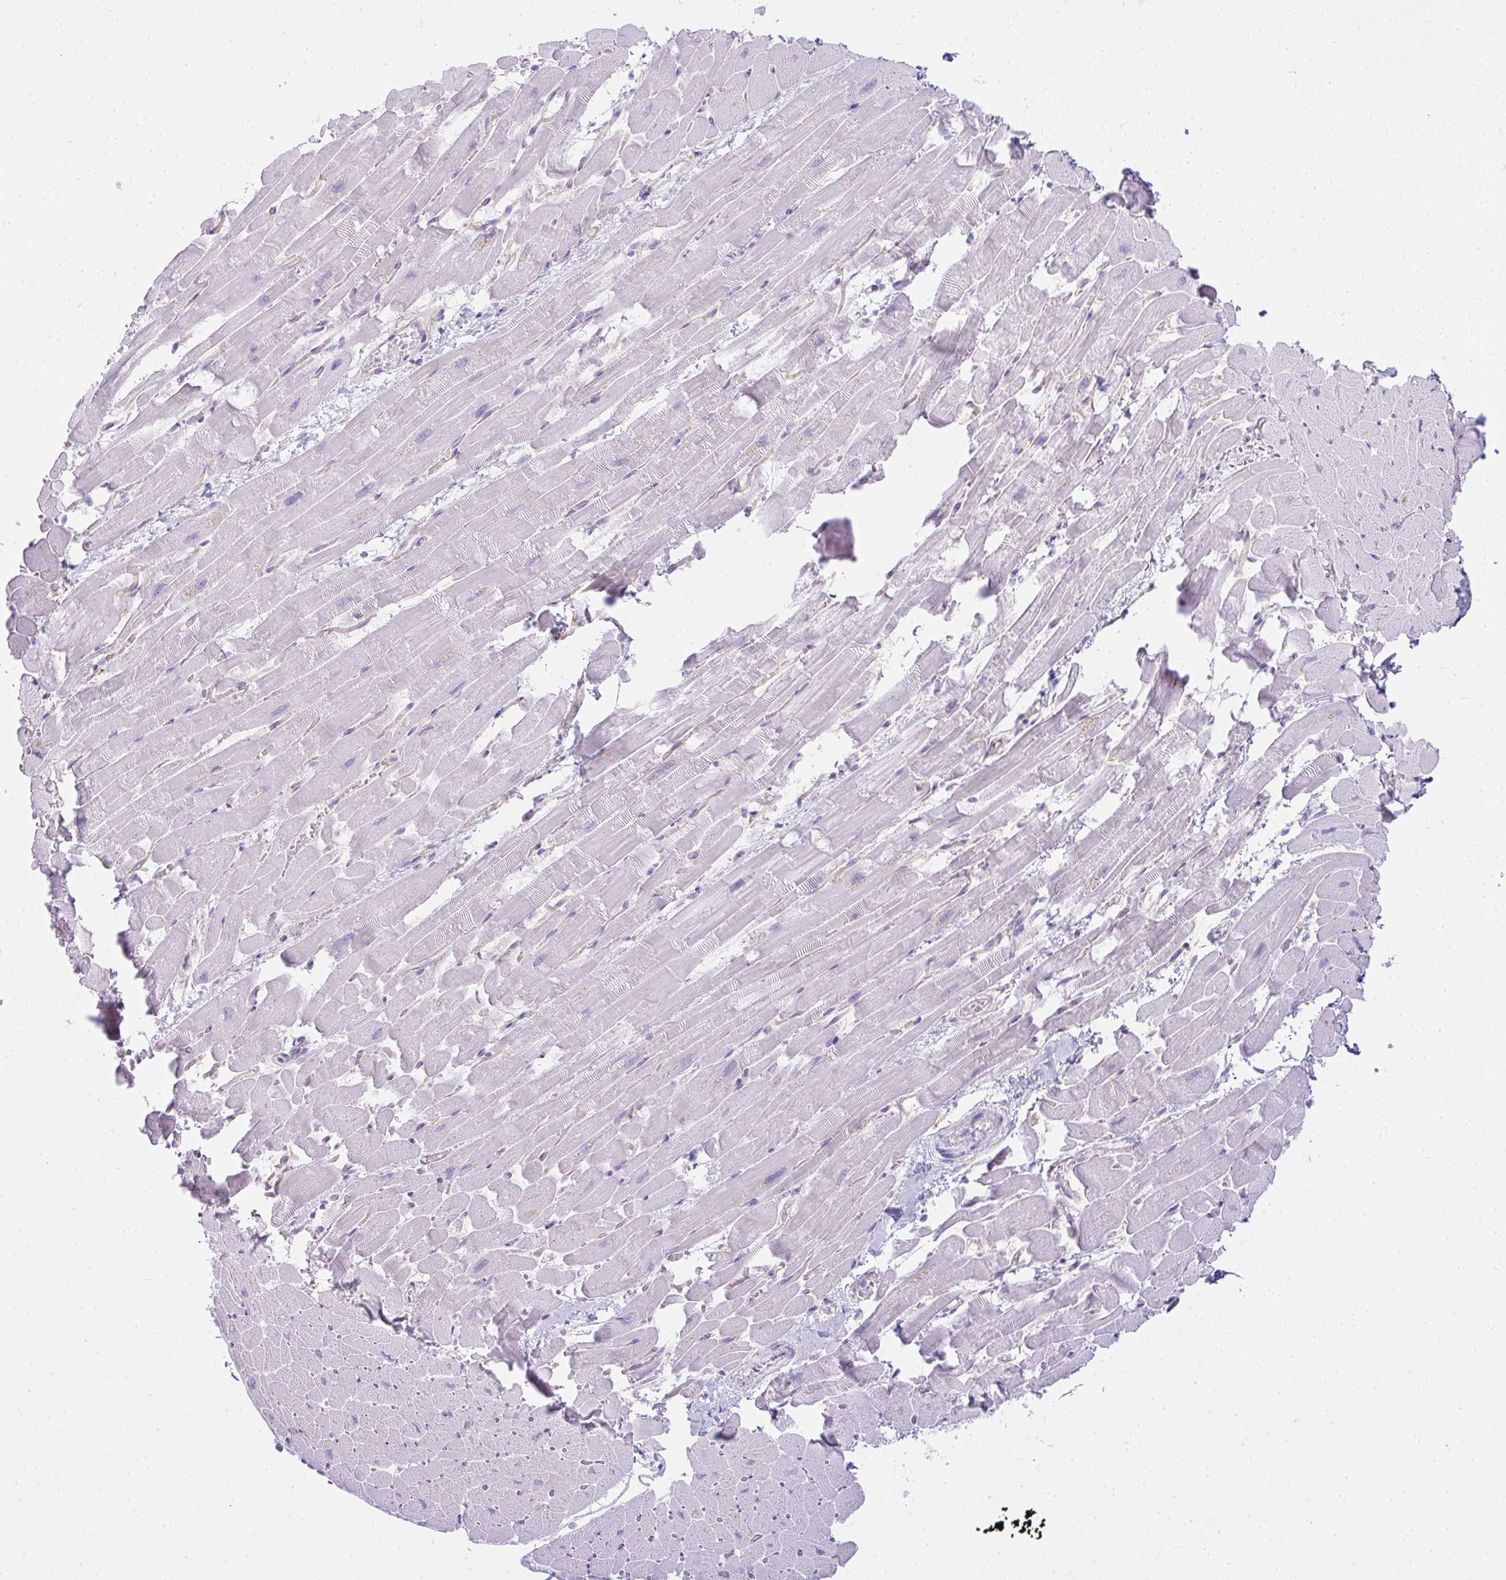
{"staining": {"intensity": "negative", "quantity": "none", "location": "none"}, "tissue": "heart muscle", "cell_type": "Cardiomyocytes", "image_type": "normal", "snomed": [{"axis": "morphology", "description": "Normal tissue, NOS"}, {"axis": "topography", "description": "Heart"}], "caption": "Immunohistochemistry micrograph of normal heart muscle stained for a protein (brown), which demonstrates no expression in cardiomyocytes.", "gene": "RASL10A", "patient": {"sex": "male", "age": 37}}